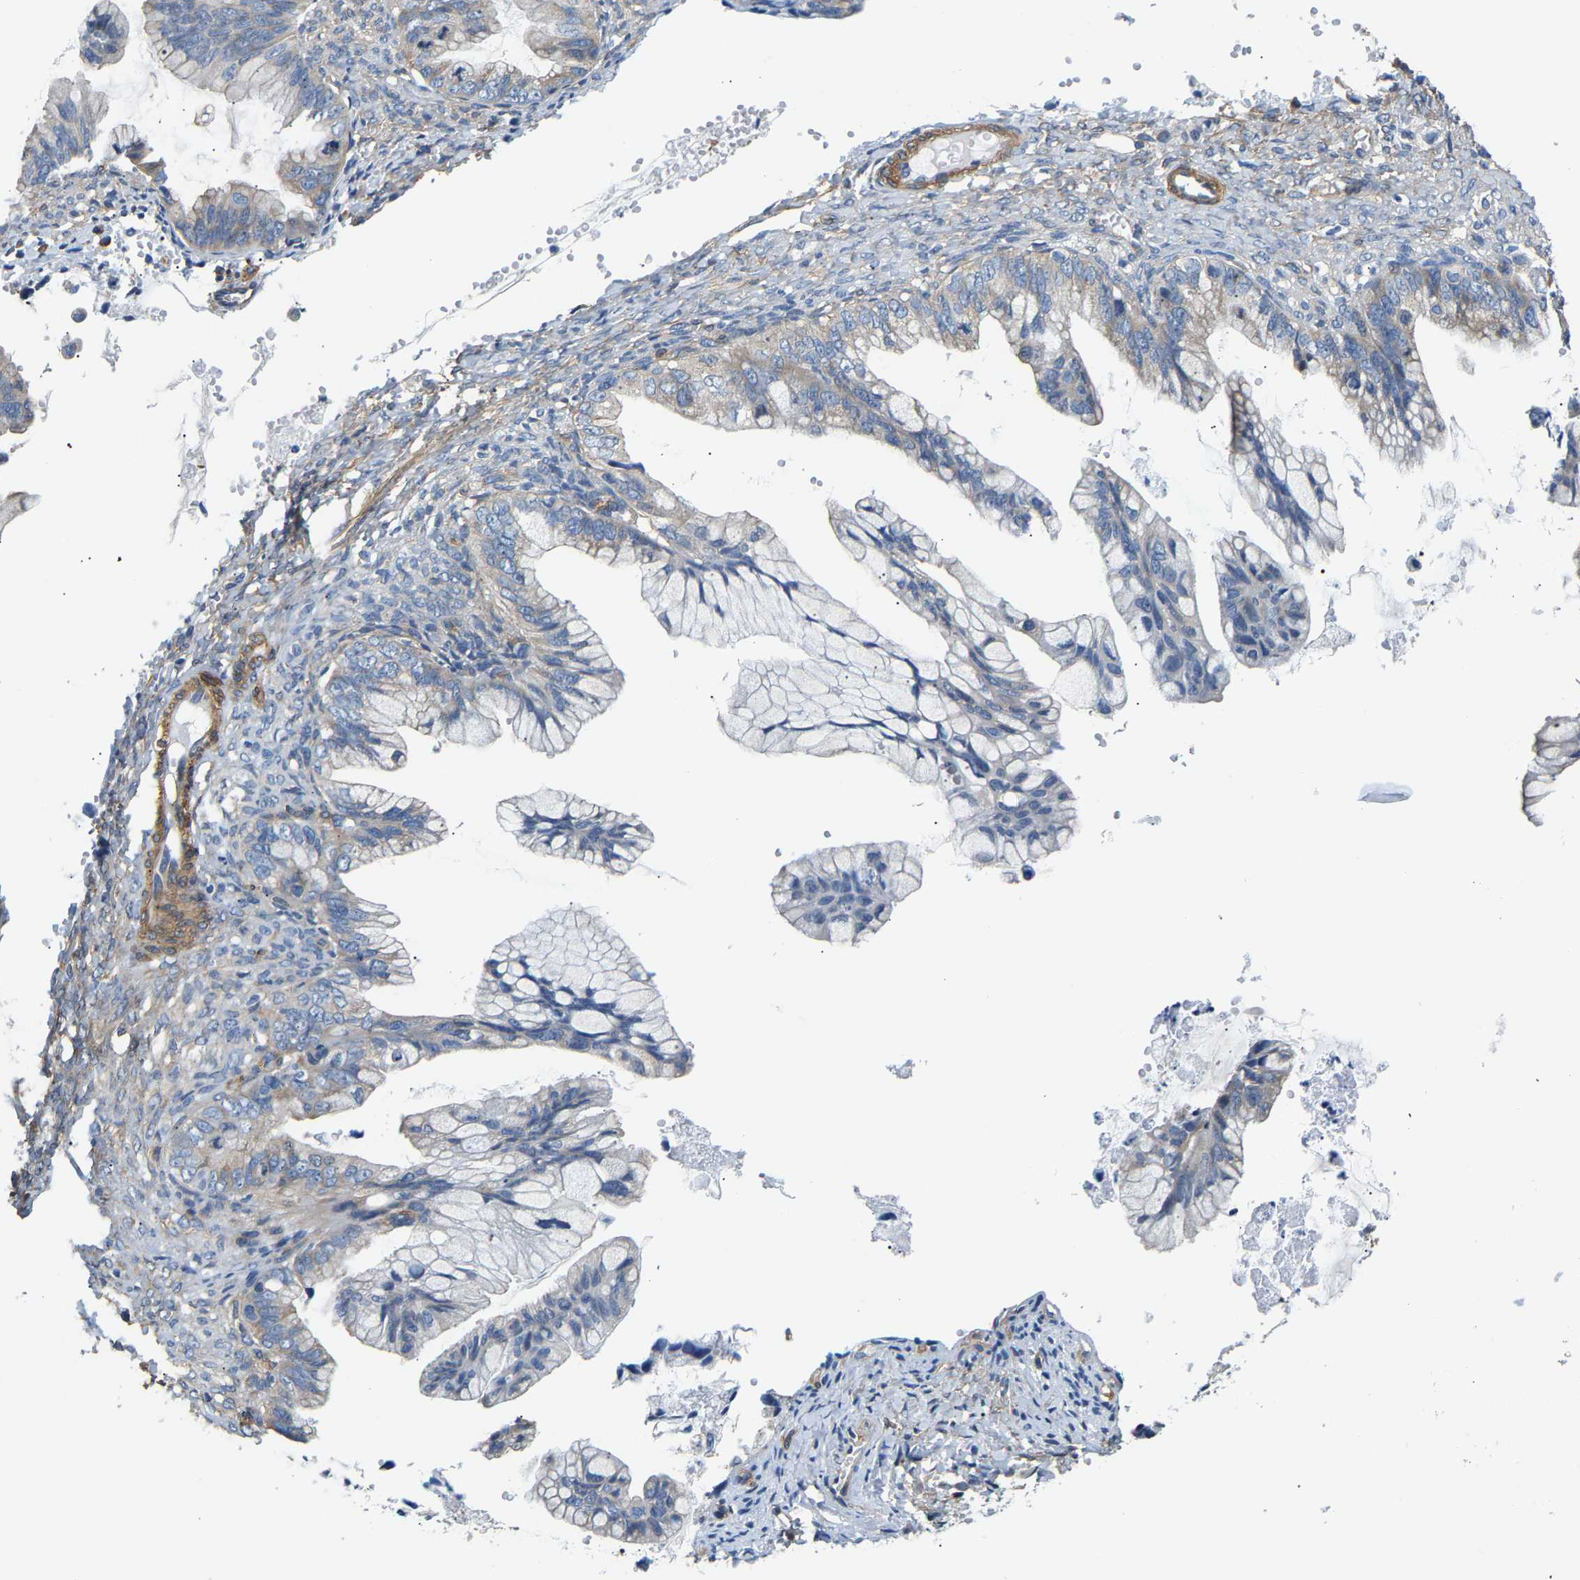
{"staining": {"intensity": "negative", "quantity": "none", "location": "none"}, "tissue": "ovarian cancer", "cell_type": "Tumor cells", "image_type": "cancer", "snomed": [{"axis": "morphology", "description": "Cystadenocarcinoma, mucinous, NOS"}, {"axis": "topography", "description": "Ovary"}], "caption": "DAB (3,3'-diaminobenzidine) immunohistochemical staining of human mucinous cystadenocarcinoma (ovarian) shows no significant positivity in tumor cells. Nuclei are stained in blue.", "gene": "PAWR", "patient": {"sex": "female", "age": 36}}